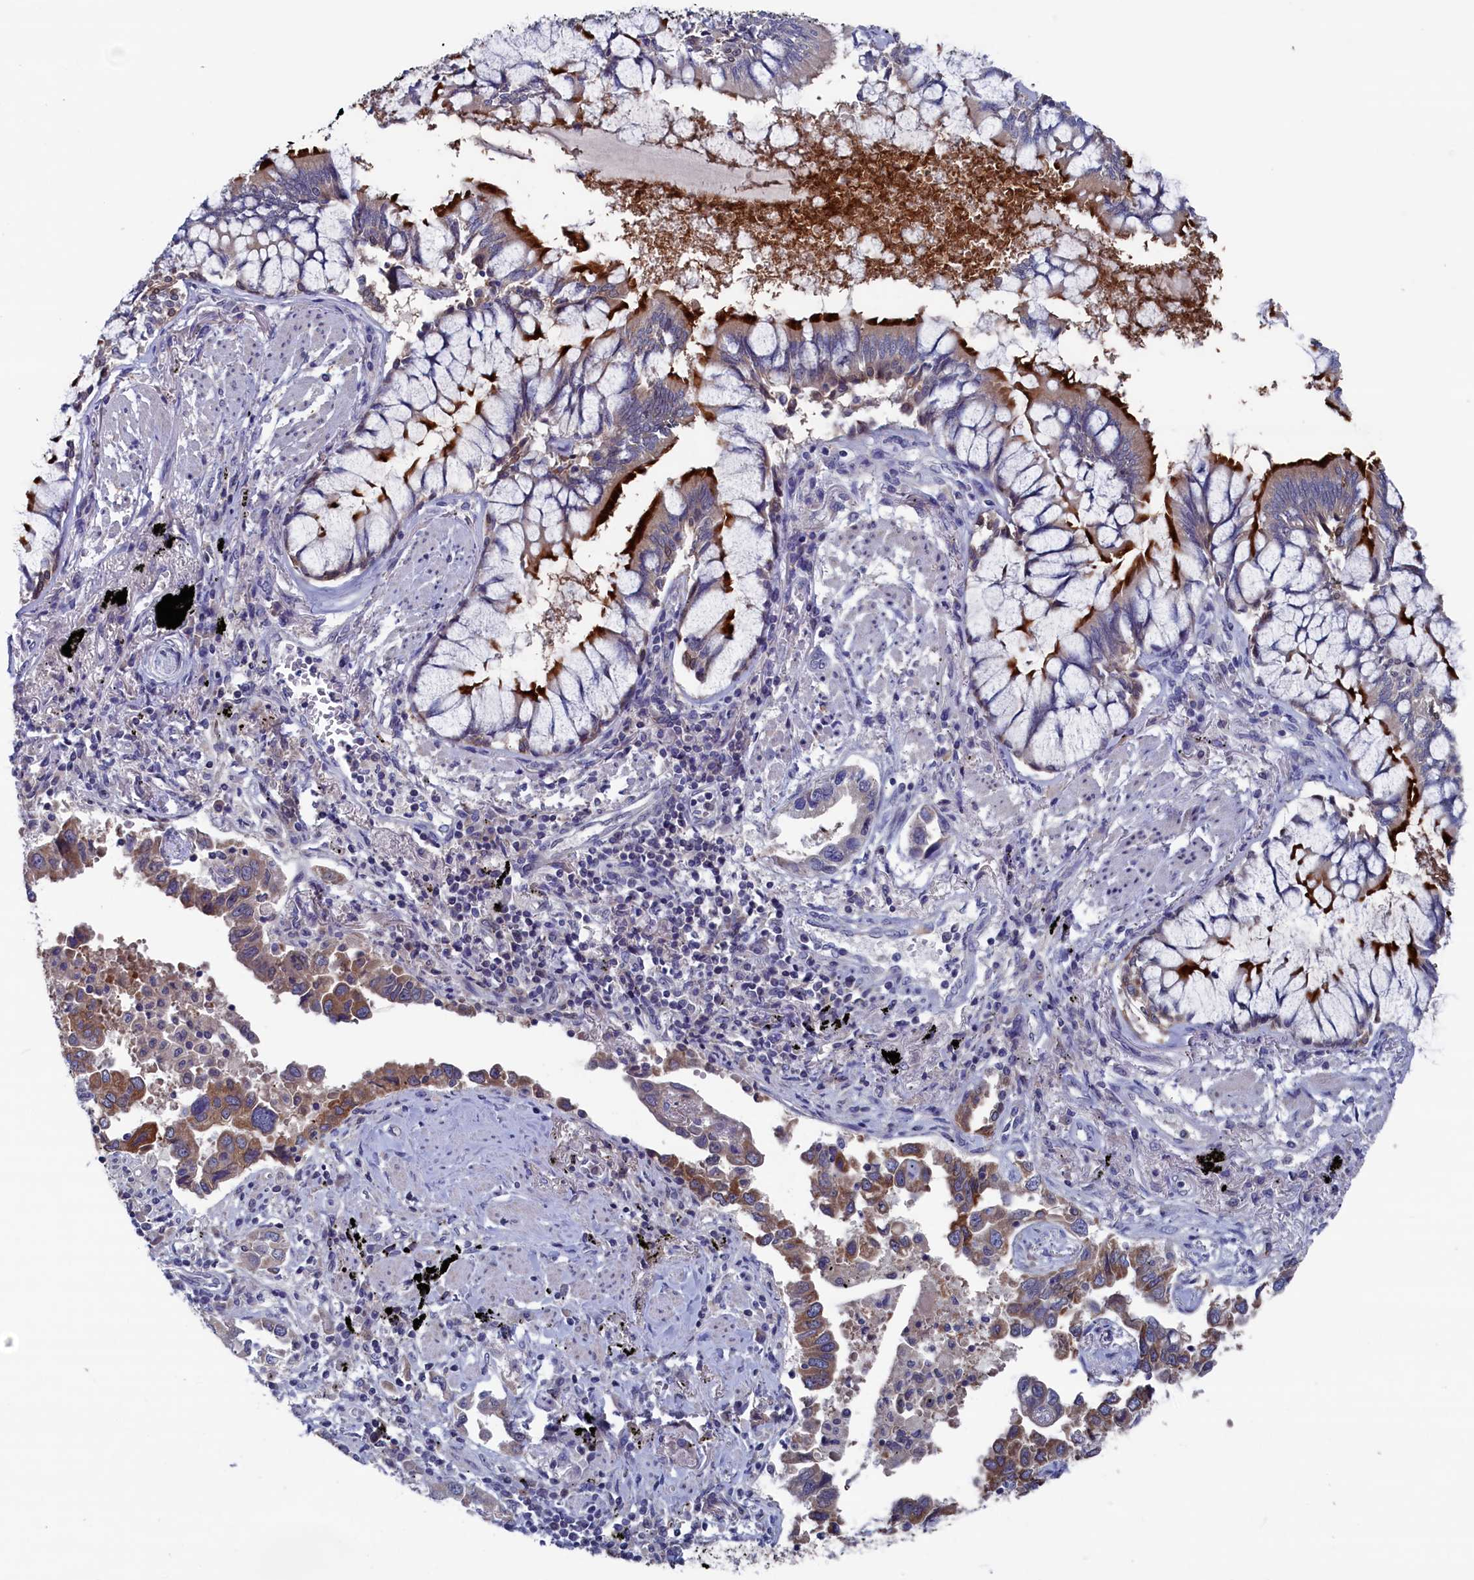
{"staining": {"intensity": "moderate", "quantity": ">75%", "location": "cytoplasmic/membranous"}, "tissue": "lung cancer", "cell_type": "Tumor cells", "image_type": "cancer", "snomed": [{"axis": "morphology", "description": "Adenocarcinoma, NOS"}, {"axis": "topography", "description": "Lung"}], "caption": "Immunohistochemistry of human adenocarcinoma (lung) exhibits medium levels of moderate cytoplasmic/membranous positivity in about >75% of tumor cells.", "gene": "SPATA13", "patient": {"sex": "male", "age": 67}}